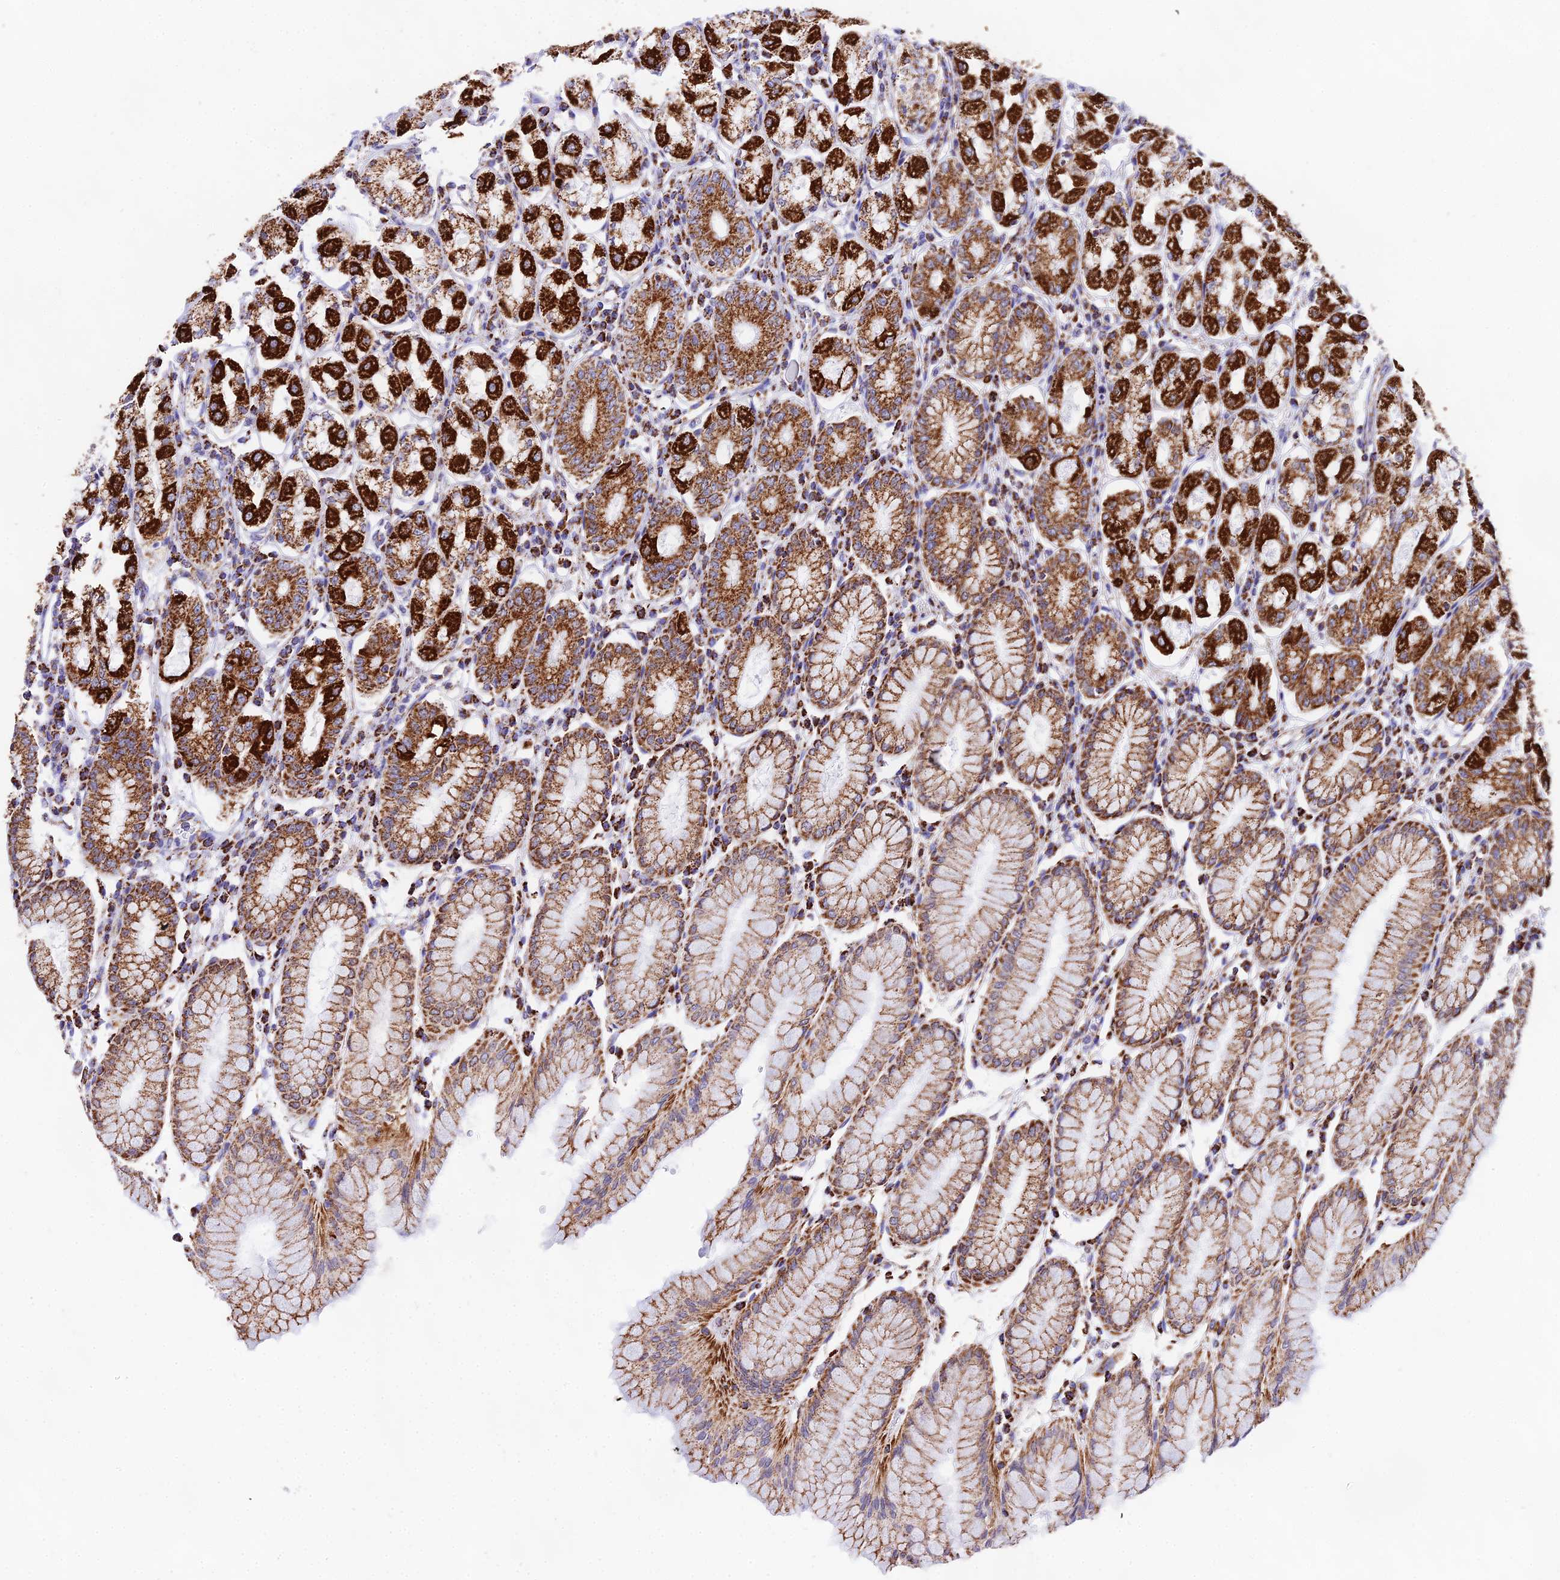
{"staining": {"intensity": "strong", "quantity": ">75%", "location": "cytoplasmic/membranous"}, "tissue": "stomach", "cell_type": "Glandular cells", "image_type": "normal", "snomed": [{"axis": "morphology", "description": "Normal tissue, NOS"}, {"axis": "topography", "description": "Stomach"}, {"axis": "topography", "description": "Stomach, lower"}], "caption": "A high amount of strong cytoplasmic/membranous expression is identified in approximately >75% of glandular cells in normal stomach.", "gene": "ATP5PD", "patient": {"sex": "female", "age": 56}}